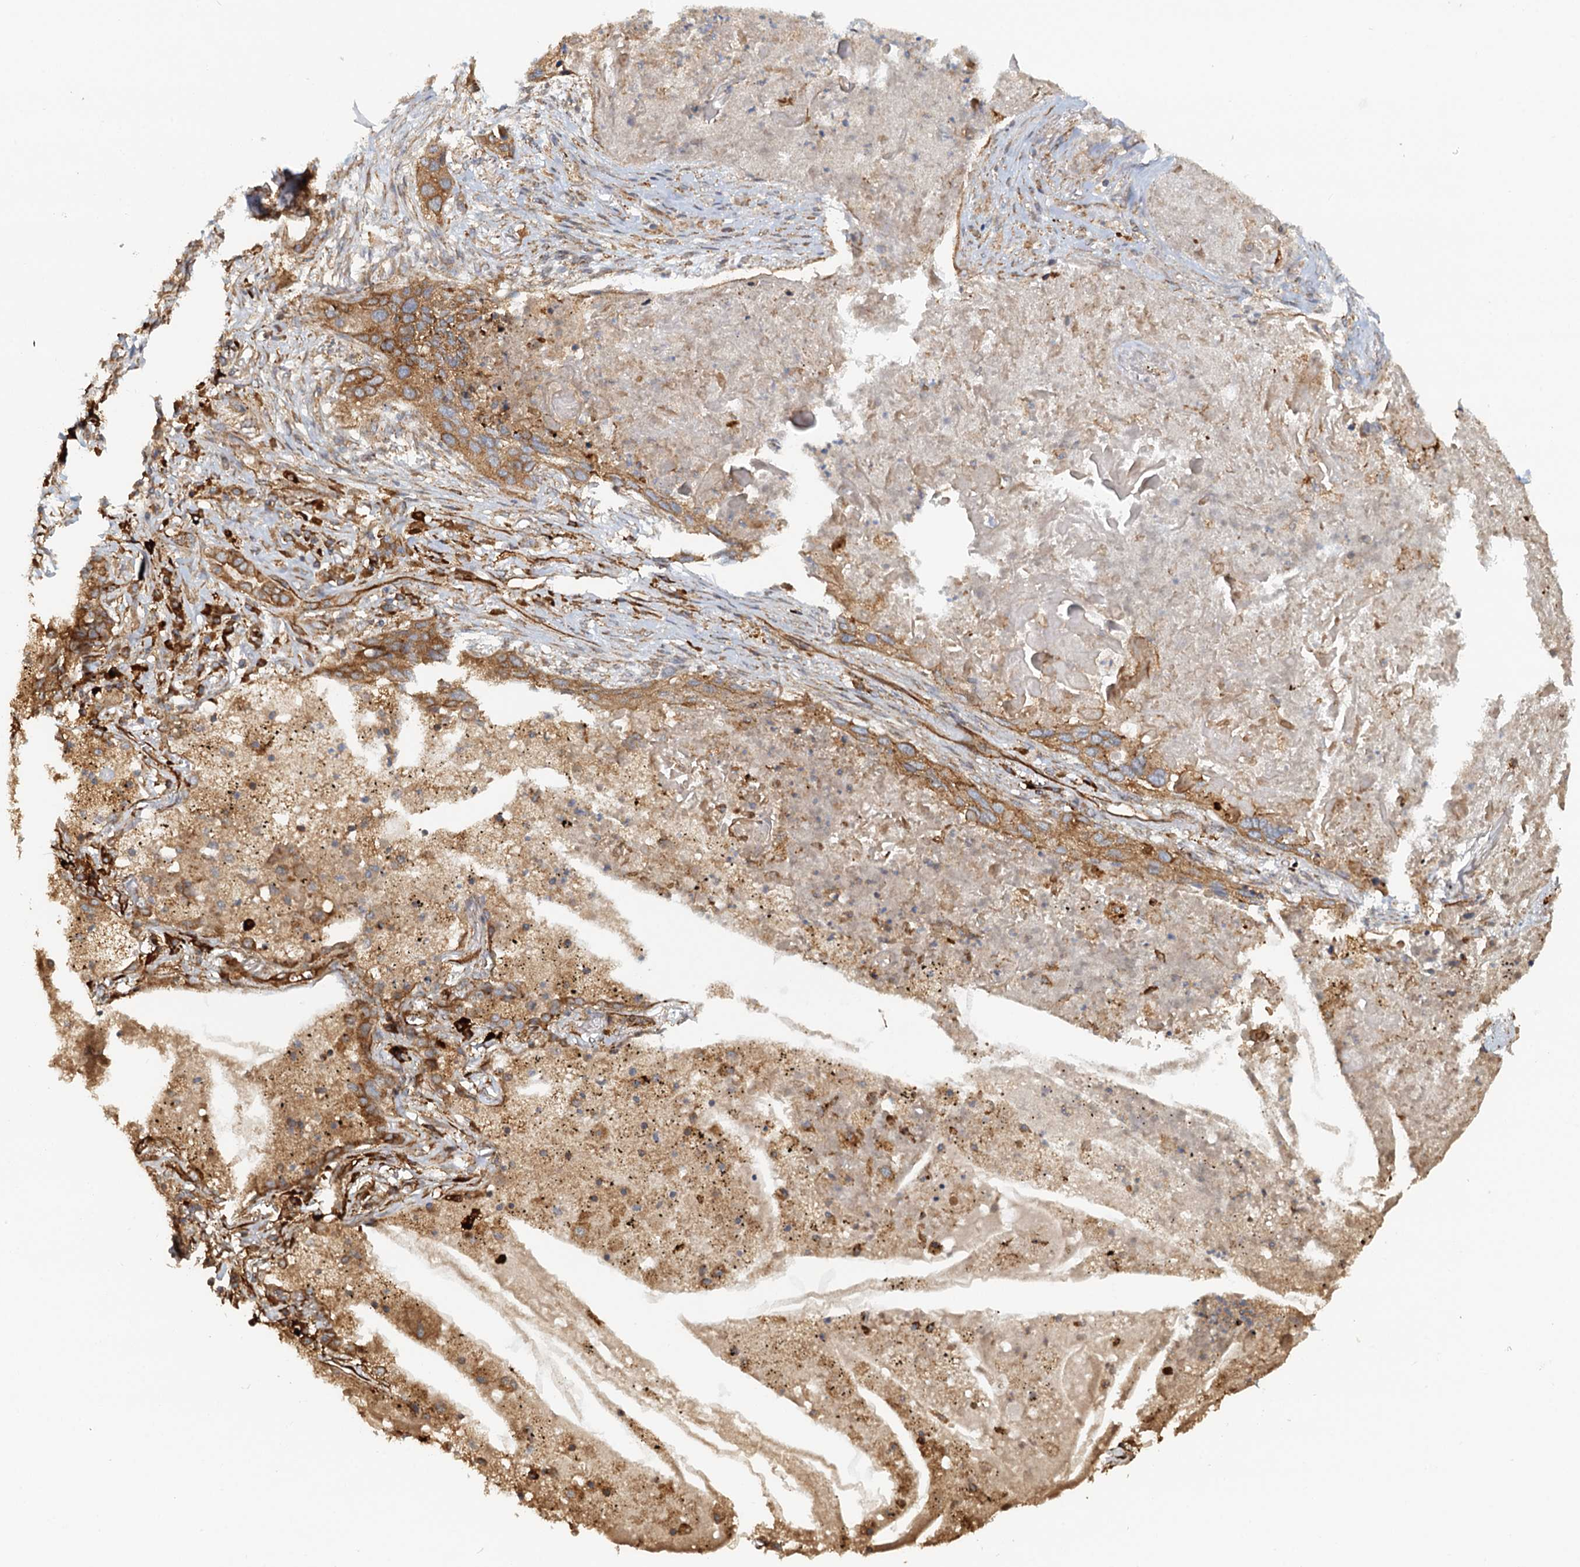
{"staining": {"intensity": "moderate", "quantity": "25%-75%", "location": "cytoplasmic/membranous"}, "tissue": "lung cancer", "cell_type": "Tumor cells", "image_type": "cancer", "snomed": [{"axis": "morphology", "description": "Squamous cell carcinoma, NOS"}, {"axis": "topography", "description": "Lung"}], "caption": "Human lung cancer stained for a protein (brown) reveals moderate cytoplasmic/membranous positive positivity in approximately 25%-75% of tumor cells.", "gene": "NIPAL3", "patient": {"sex": "female", "age": 63}}